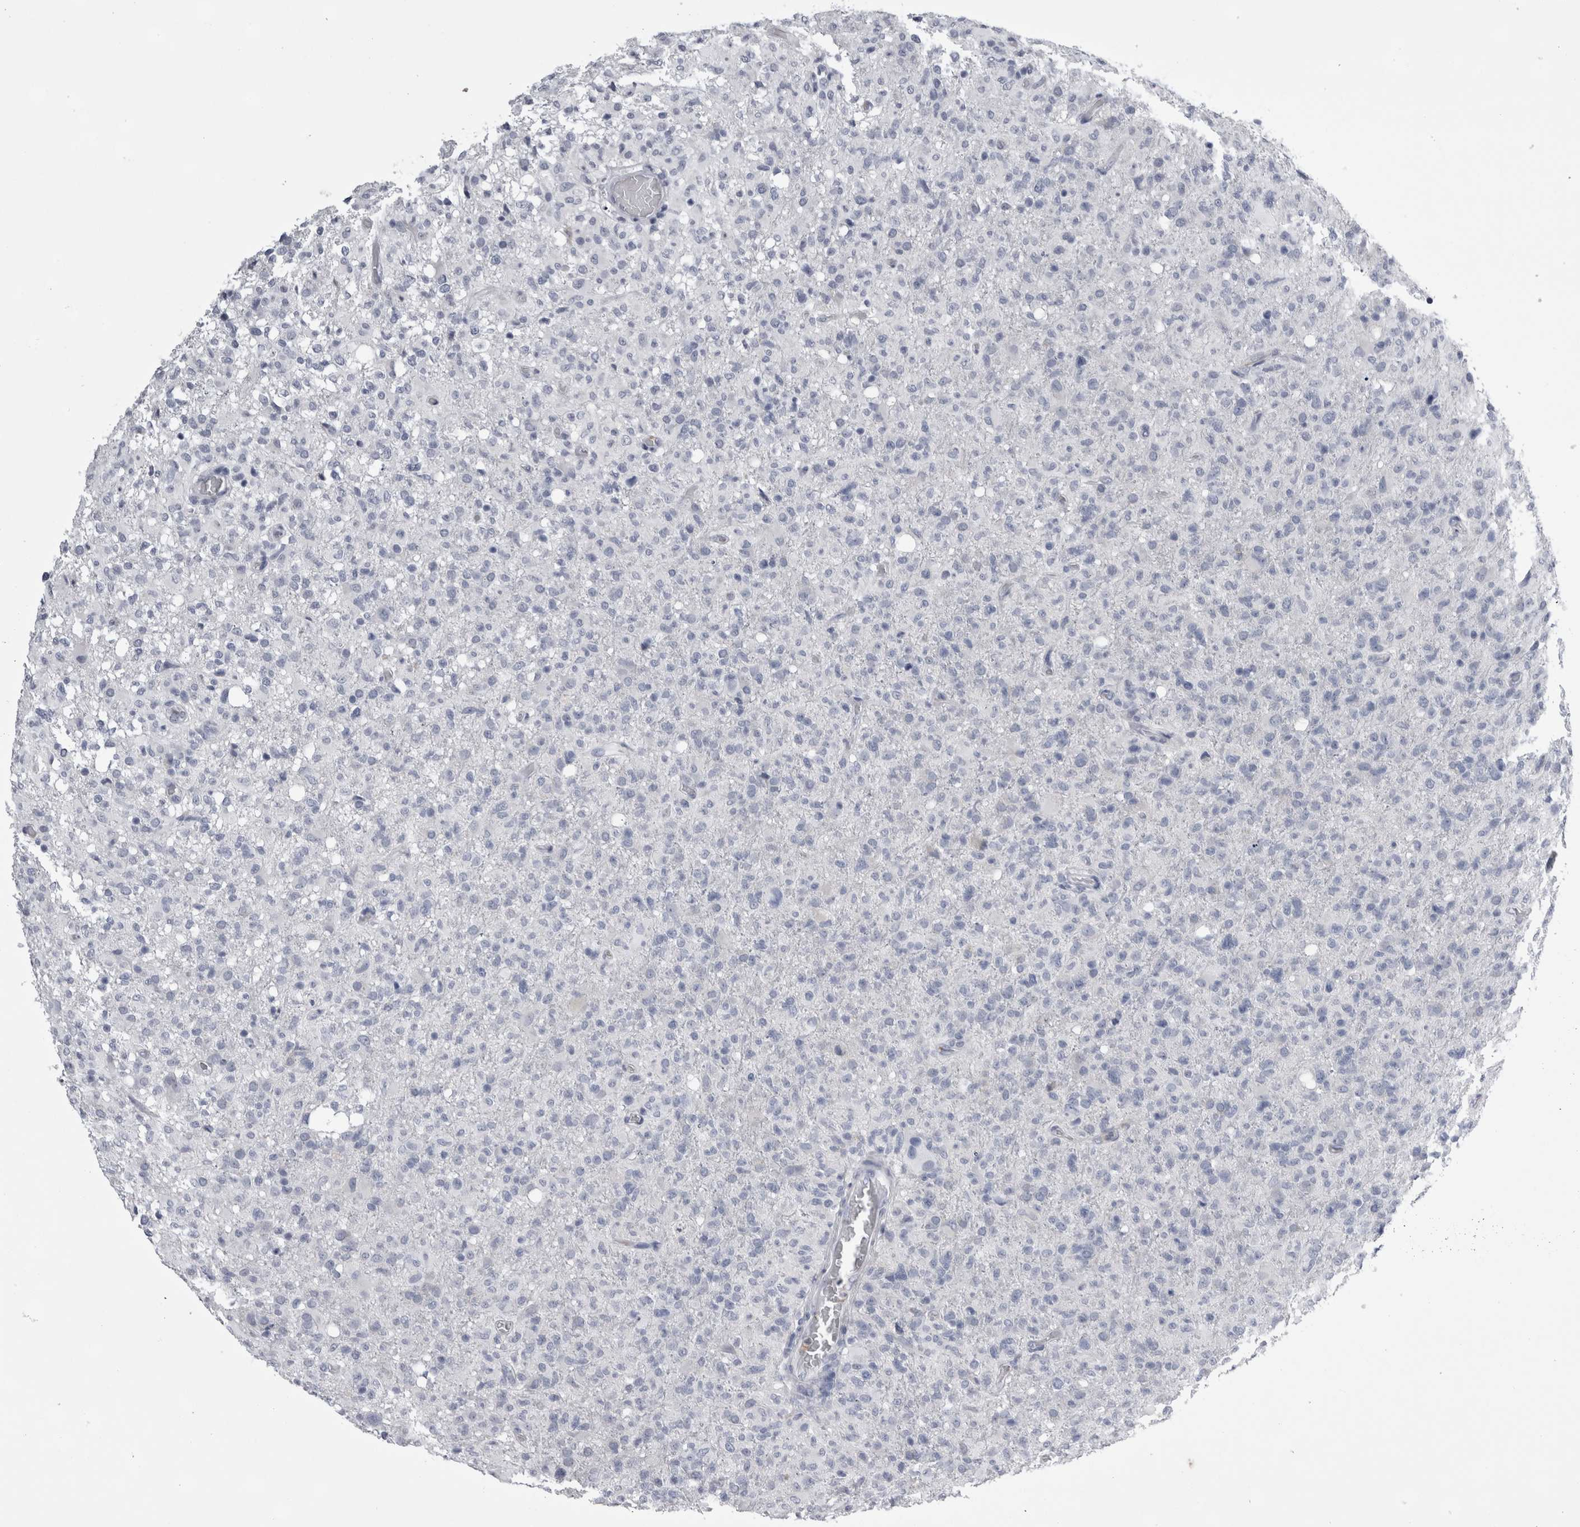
{"staining": {"intensity": "negative", "quantity": "none", "location": "none"}, "tissue": "glioma", "cell_type": "Tumor cells", "image_type": "cancer", "snomed": [{"axis": "morphology", "description": "Glioma, malignant, High grade"}, {"axis": "topography", "description": "Brain"}], "caption": "Protein analysis of malignant glioma (high-grade) shows no significant expression in tumor cells.", "gene": "ALDH8A1", "patient": {"sex": "female", "age": 57}}